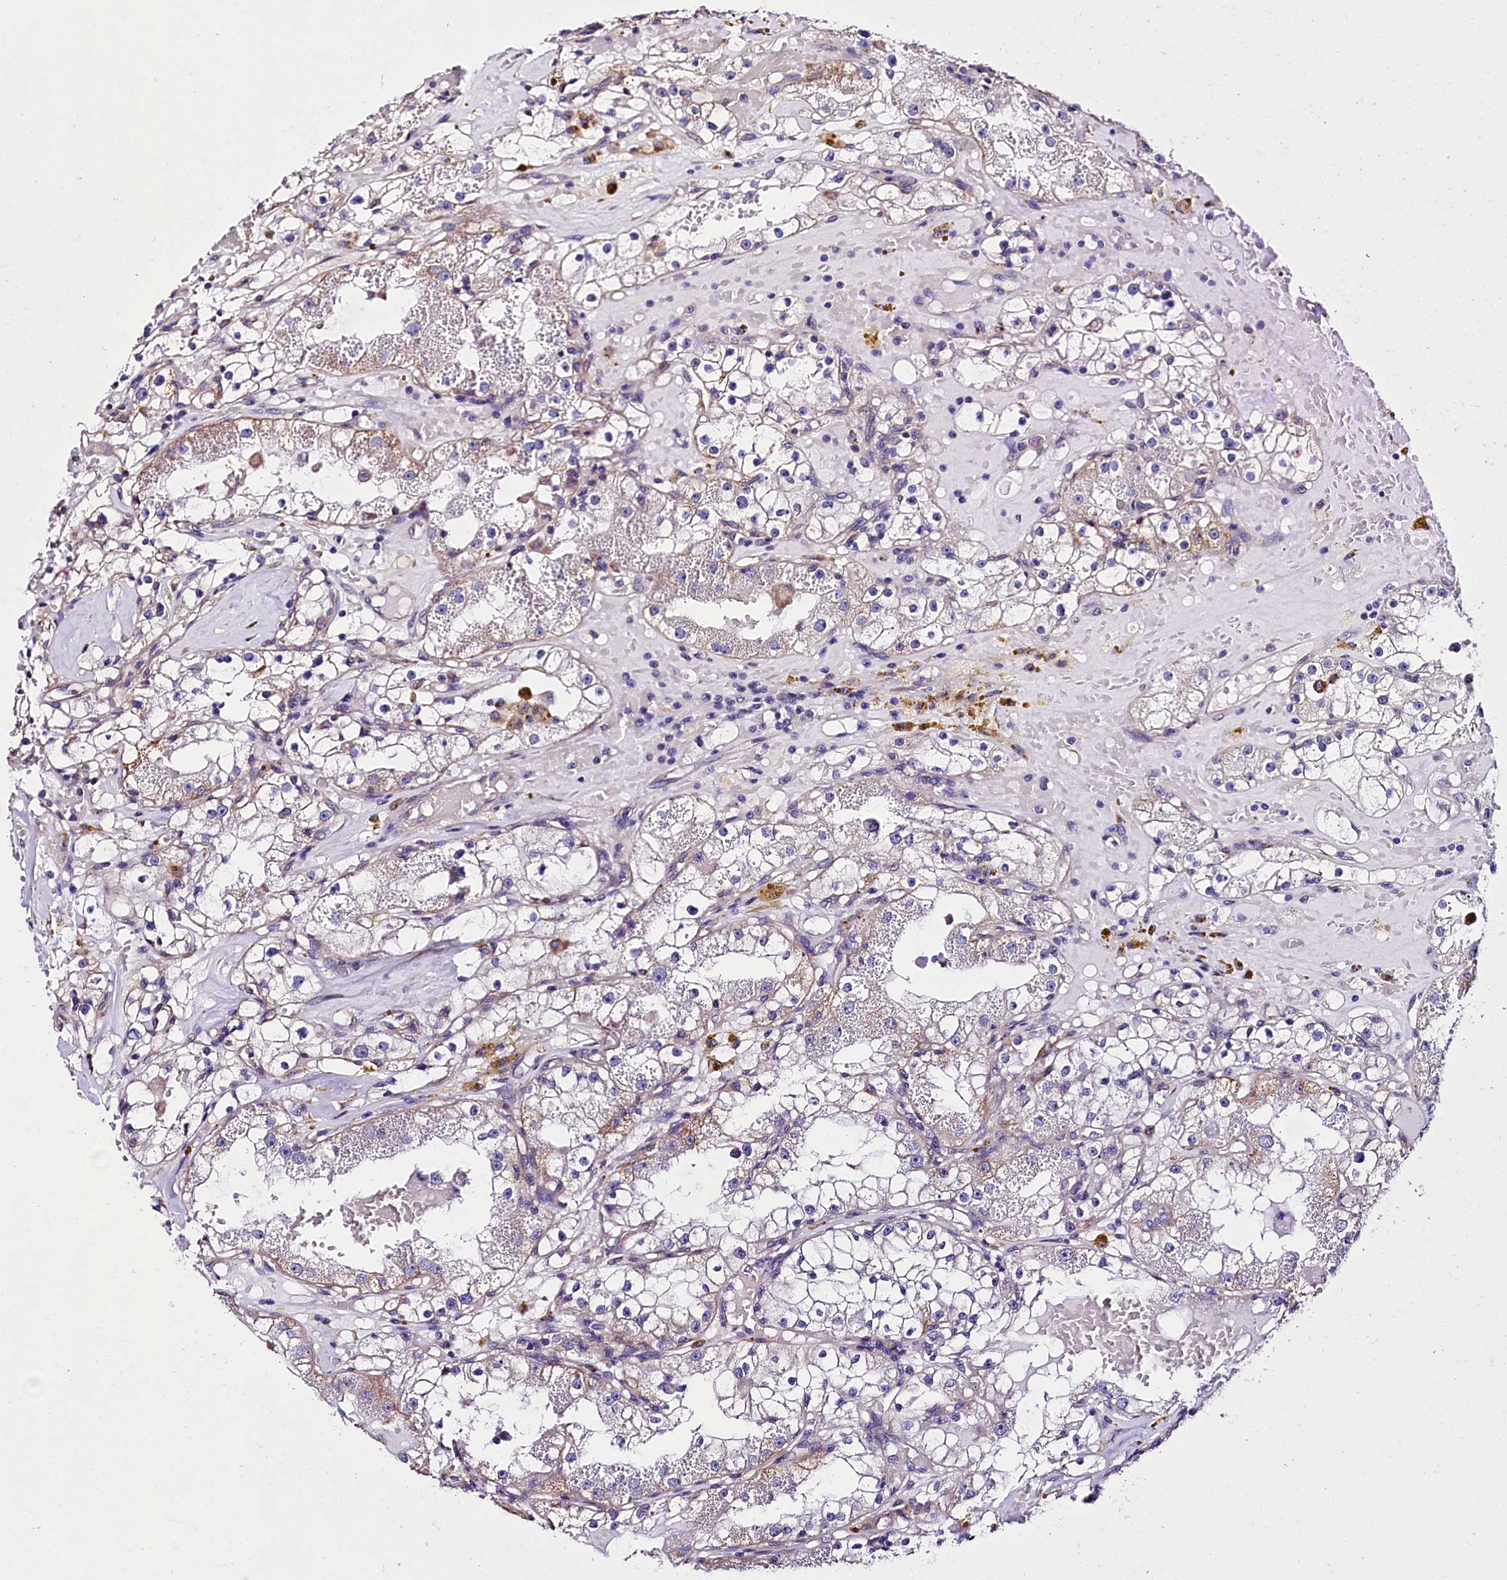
{"staining": {"intensity": "moderate", "quantity": "<25%", "location": "cytoplasmic/membranous"}, "tissue": "renal cancer", "cell_type": "Tumor cells", "image_type": "cancer", "snomed": [{"axis": "morphology", "description": "Adenocarcinoma, NOS"}, {"axis": "topography", "description": "Kidney"}], "caption": "Immunohistochemical staining of human renal cancer (adenocarcinoma) reveals moderate cytoplasmic/membranous protein expression in approximately <25% of tumor cells.", "gene": "ACAA2", "patient": {"sex": "male", "age": 56}}